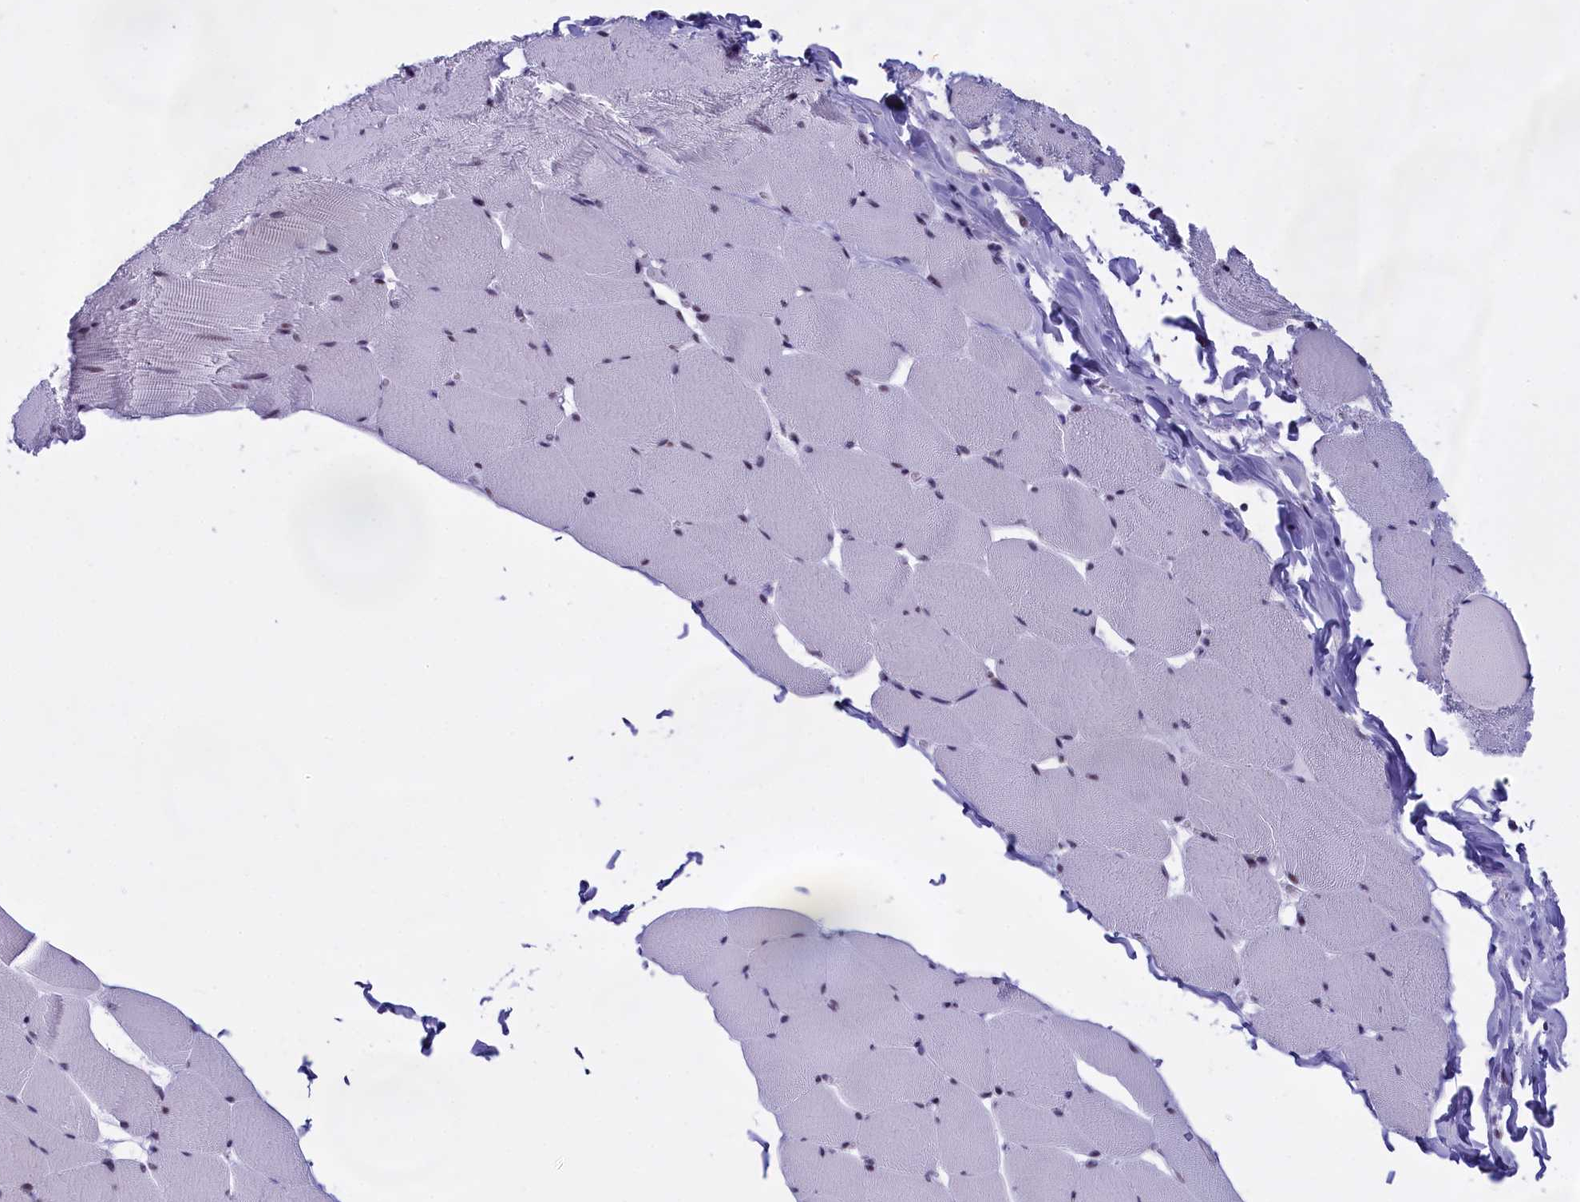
{"staining": {"intensity": "weak", "quantity": "<25%", "location": "nuclear"}, "tissue": "skeletal muscle", "cell_type": "Myocytes", "image_type": "normal", "snomed": [{"axis": "morphology", "description": "Normal tissue, NOS"}, {"axis": "topography", "description": "Skeletal muscle"}], "caption": "This is an immunohistochemistry (IHC) histopathology image of unremarkable skeletal muscle. There is no staining in myocytes.", "gene": "SPIRE2", "patient": {"sex": "male", "age": 62}}